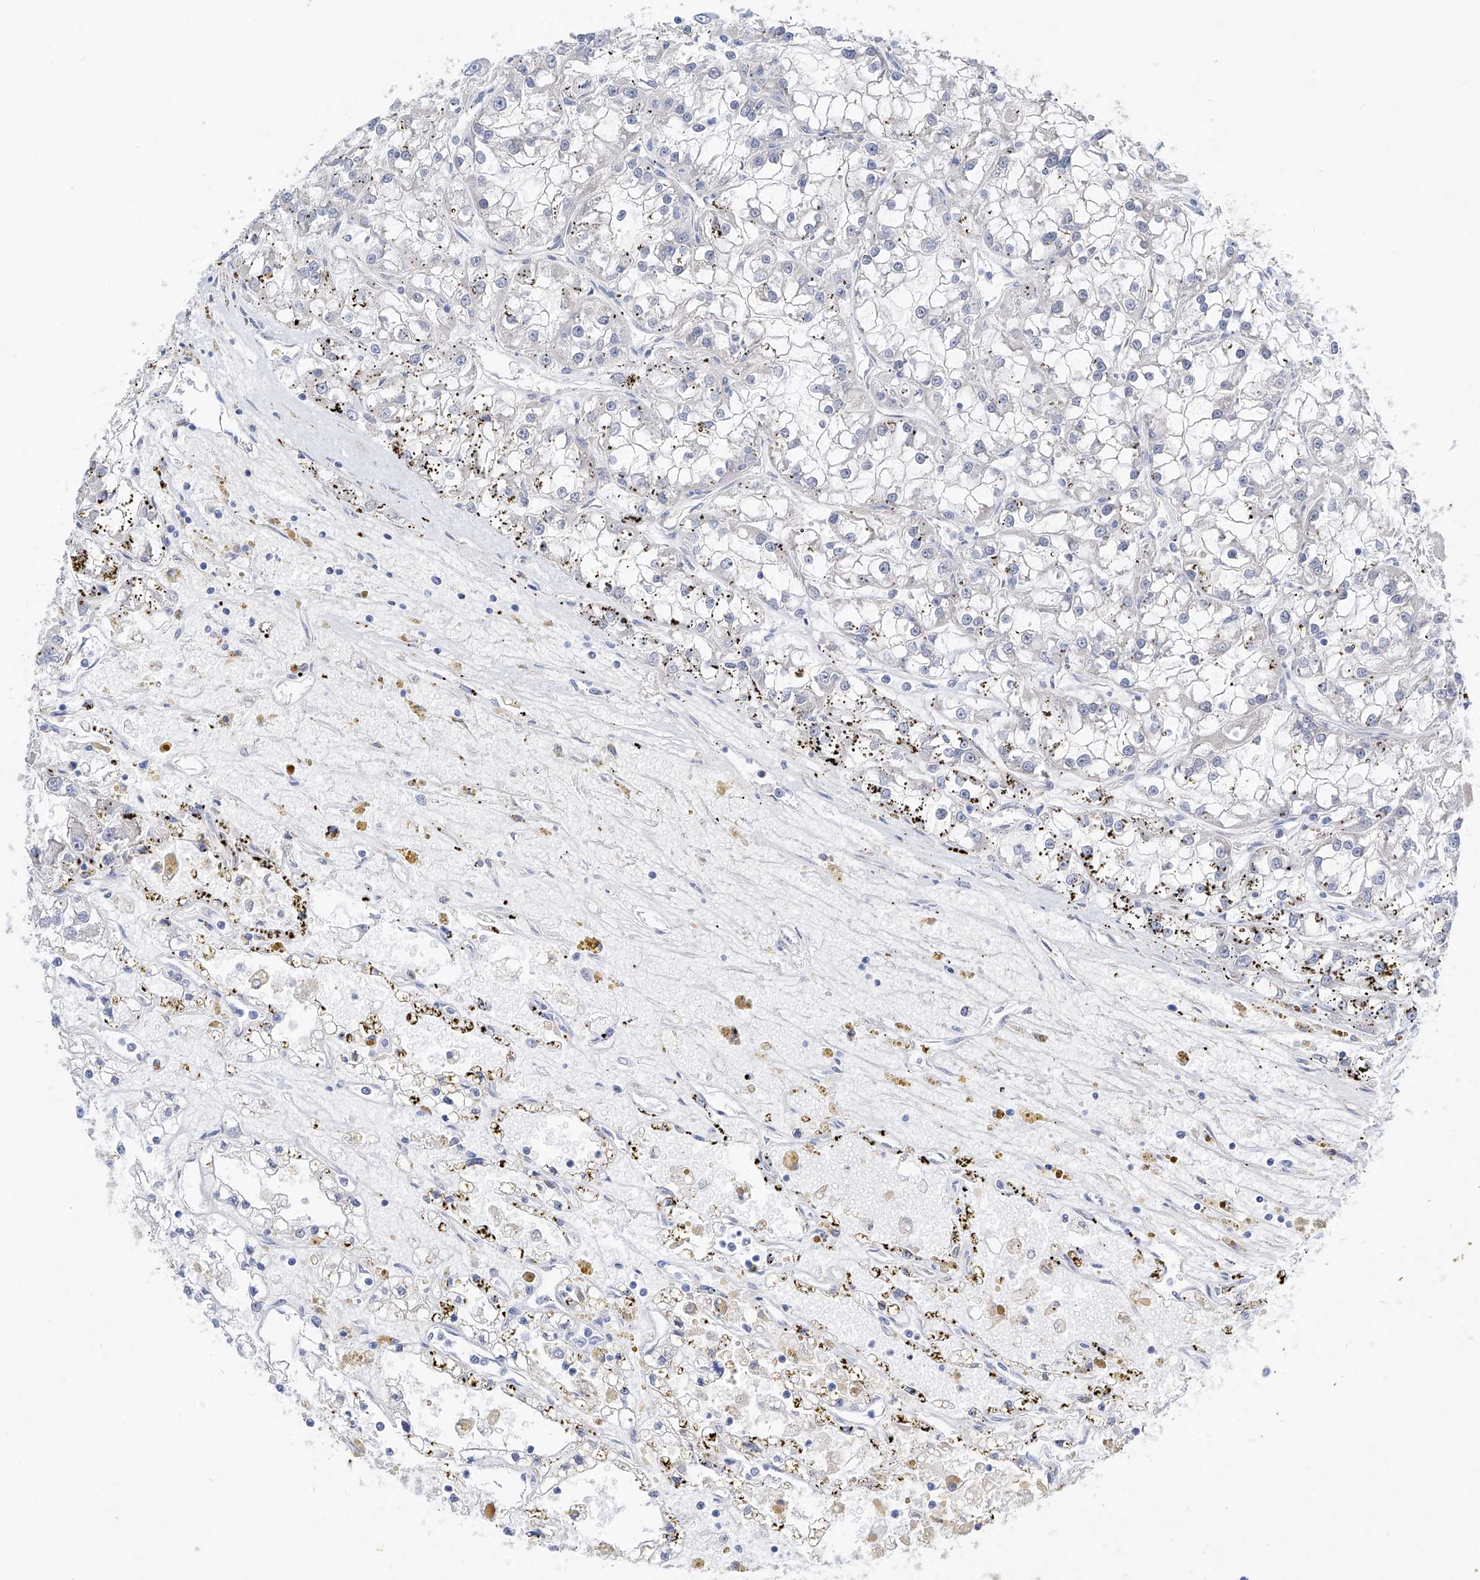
{"staining": {"intensity": "negative", "quantity": "none", "location": "none"}, "tissue": "renal cancer", "cell_type": "Tumor cells", "image_type": "cancer", "snomed": [{"axis": "morphology", "description": "Adenocarcinoma, NOS"}, {"axis": "topography", "description": "Kidney"}], "caption": "A histopathology image of human renal adenocarcinoma is negative for staining in tumor cells.", "gene": "PGM3", "patient": {"sex": "female", "age": 52}}